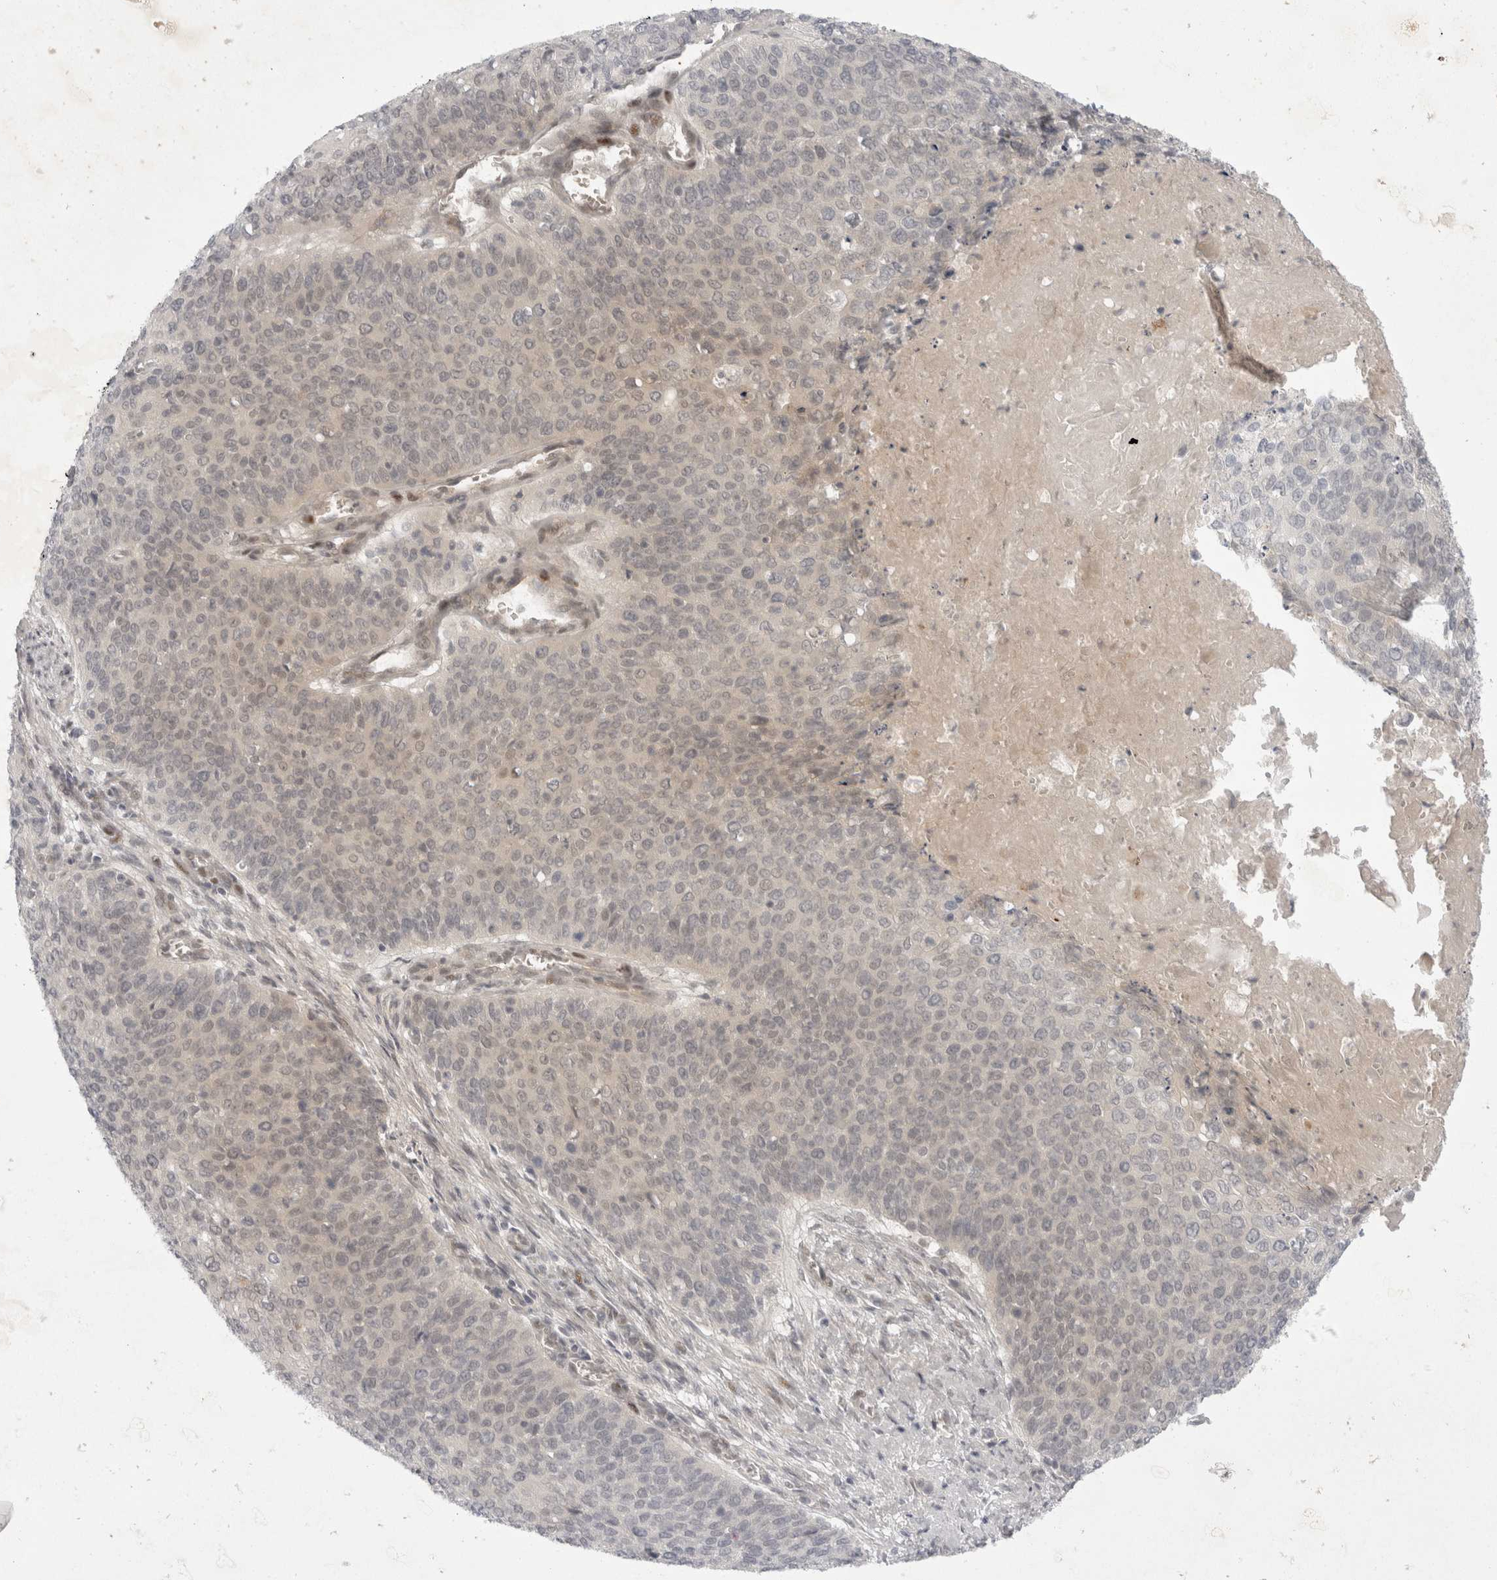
{"staining": {"intensity": "weak", "quantity": "<25%", "location": "nuclear"}, "tissue": "cervical cancer", "cell_type": "Tumor cells", "image_type": "cancer", "snomed": [{"axis": "morphology", "description": "Squamous cell carcinoma, NOS"}, {"axis": "topography", "description": "Cervix"}], "caption": "The image reveals no staining of tumor cells in cervical cancer (squamous cell carcinoma).", "gene": "TOM1L2", "patient": {"sex": "female", "age": 39}}